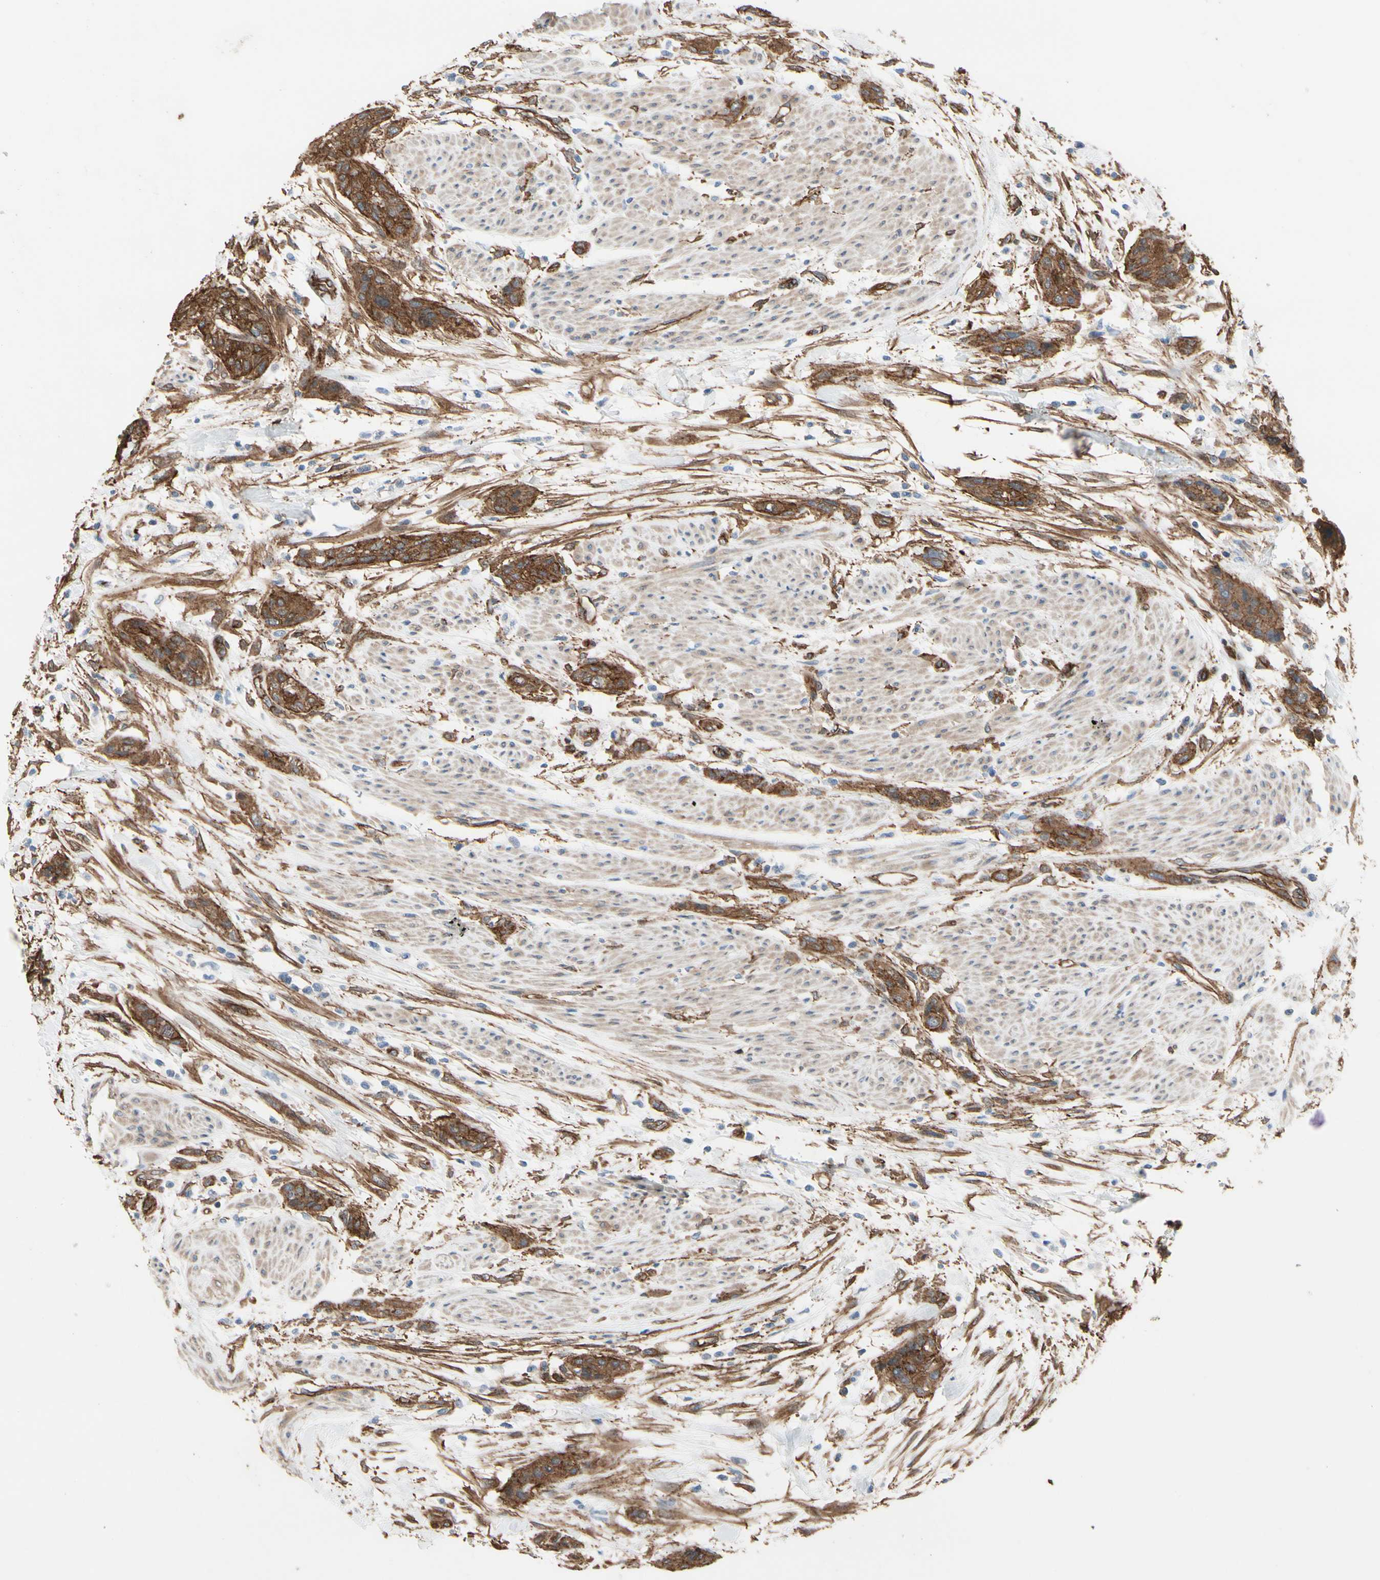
{"staining": {"intensity": "moderate", "quantity": "25%-75%", "location": "cytoplasmic/membranous"}, "tissue": "urothelial cancer", "cell_type": "Tumor cells", "image_type": "cancer", "snomed": [{"axis": "morphology", "description": "Urothelial carcinoma, High grade"}, {"axis": "topography", "description": "Urinary bladder"}], "caption": "Protein expression analysis of human urothelial carcinoma (high-grade) reveals moderate cytoplasmic/membranous expression in about 25%-75% of tumor cells.", "gene": "CTTNBP2", "patient": {"sex": "male", "age": 35}}